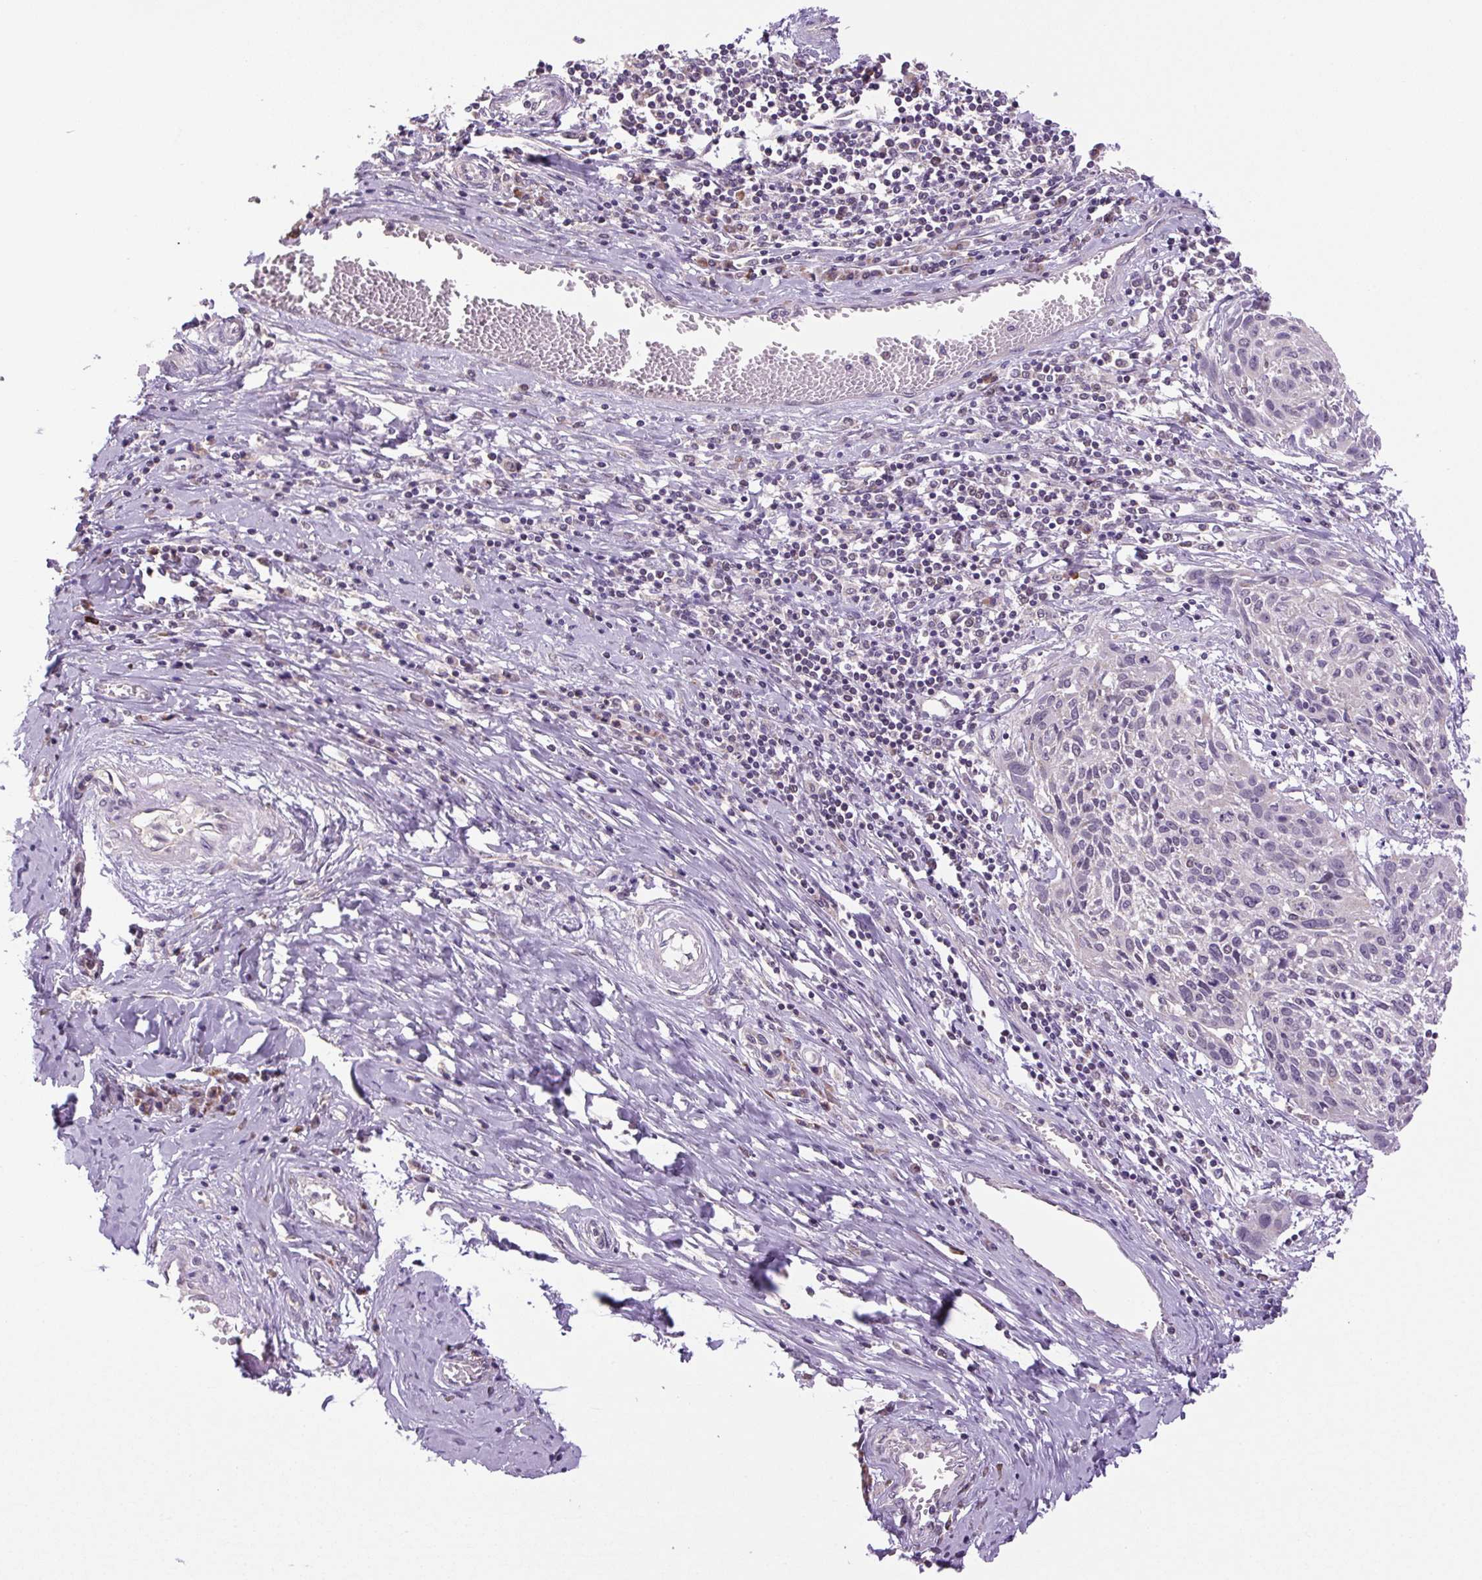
{"staining": {"intensity": "negative", "quantity": "none", "location": "none"}, "tissue": "cervical cancer", "cell_type": "Tumor cells", "image_type": "cancer", "snomed": [{"axis": "morphology", "description": "Squamous cell carcinoma, NOS"}, {"axis": "topography", "description": "Cervix"}], "caption": "High power microscopy image of an immunohistochemistry photomicrograph of cervical cancer, revealing no significant staining in tumor cells.", "gene": "SGF29", "patient": {"sex": "female", "age": 51}}